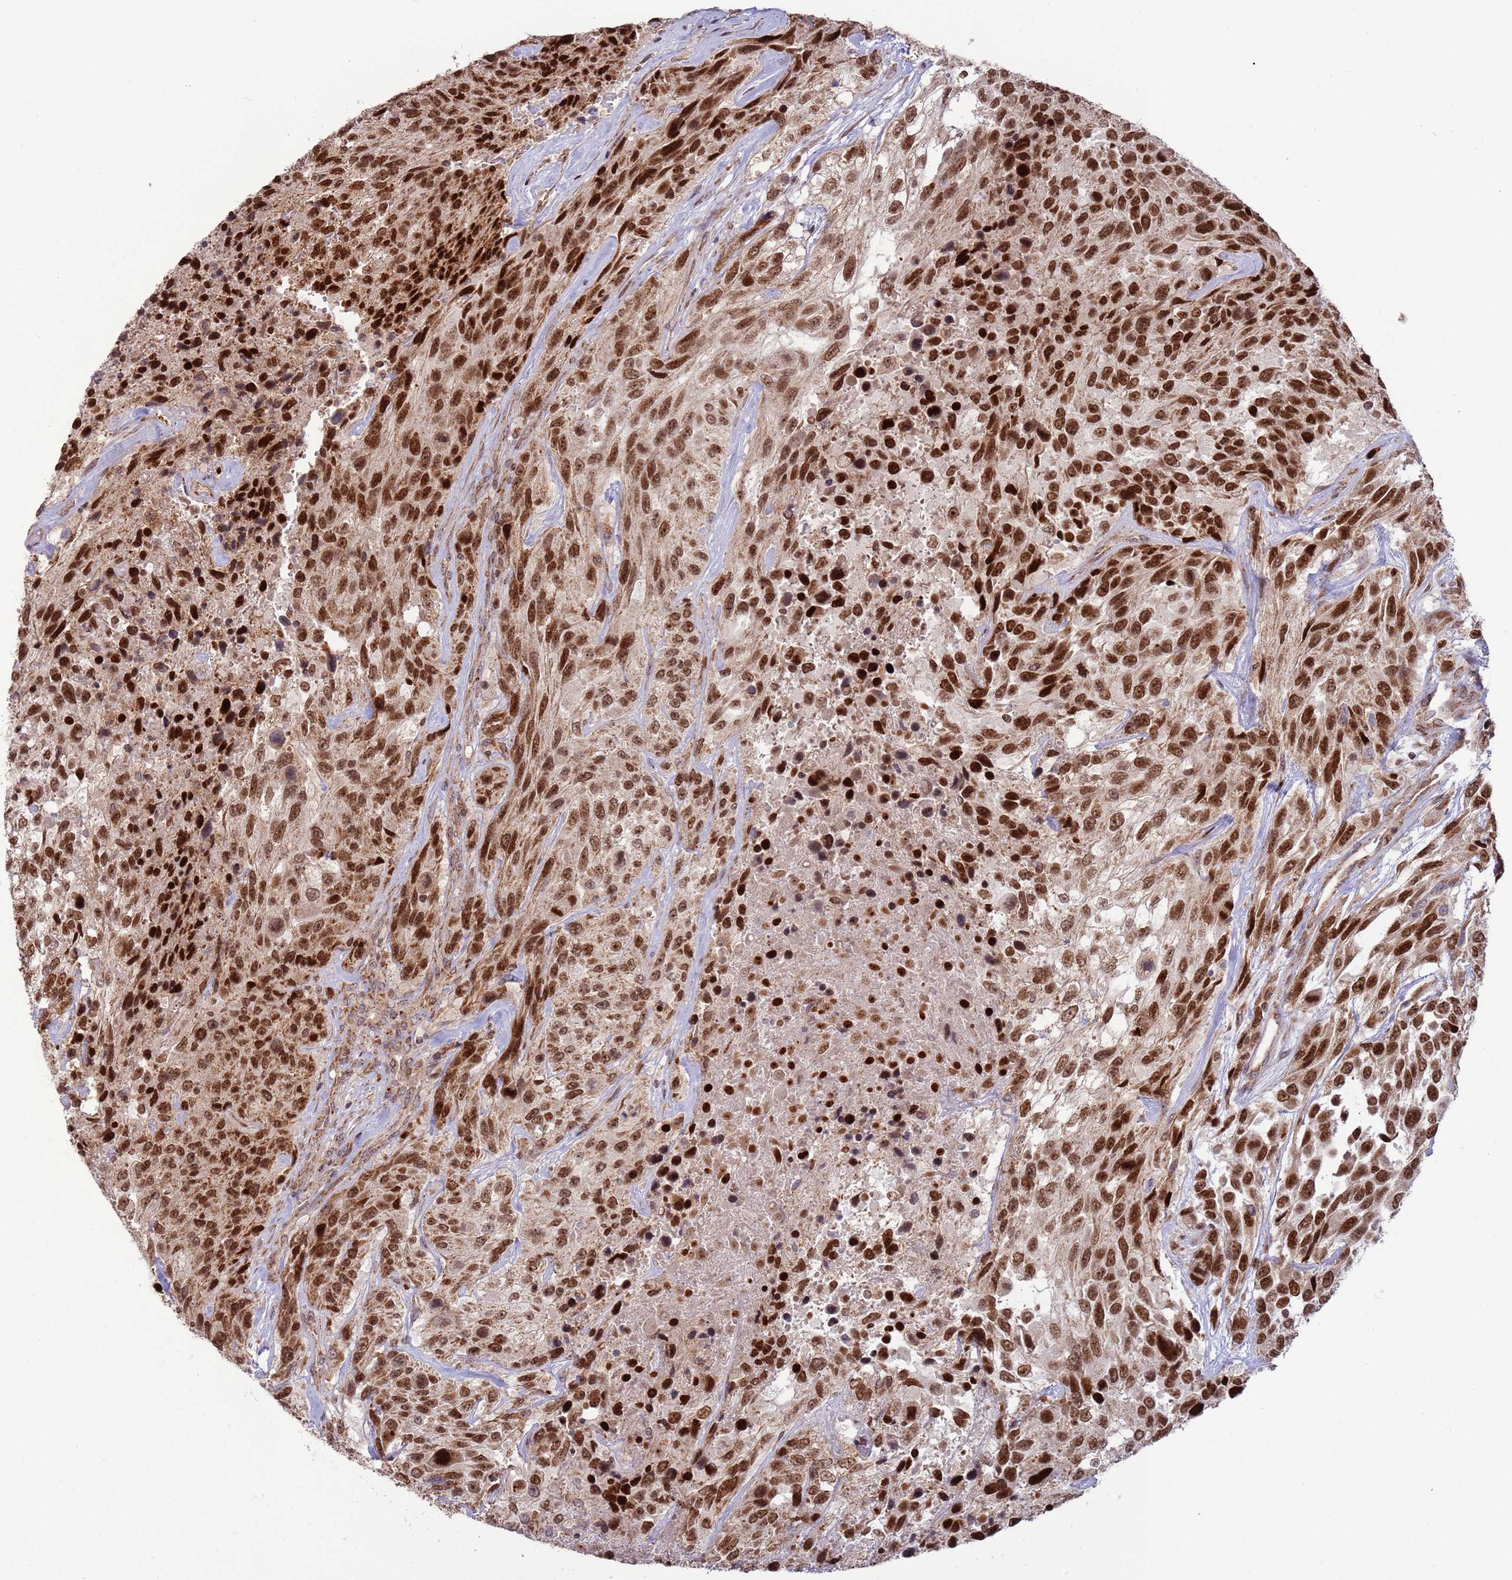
{"staining": {"intensity": "strong", "quantity": ">75%", "location": "nuclear"}, "tissue": "urothelial cancer", "cell_type": "Tumor cells", "image_type": "cancer", "snomed": [{"axis": "morphology", "description": "Urothelial carcinoma, High grade"}, {"axis": "topography", "description": "Urinary bladder"}], "caption": "Urothelial cancer tissue reveals strong nuclear staining in approximately >75% of tumor cells, visualized by immunohistochemistry. (DAB (3,3'-diaminobenzidine) = brown stain, brightfield microscopy at high magnification).", "gene": "RCOR2", "patient": {"sex": "female", "age": 70}}